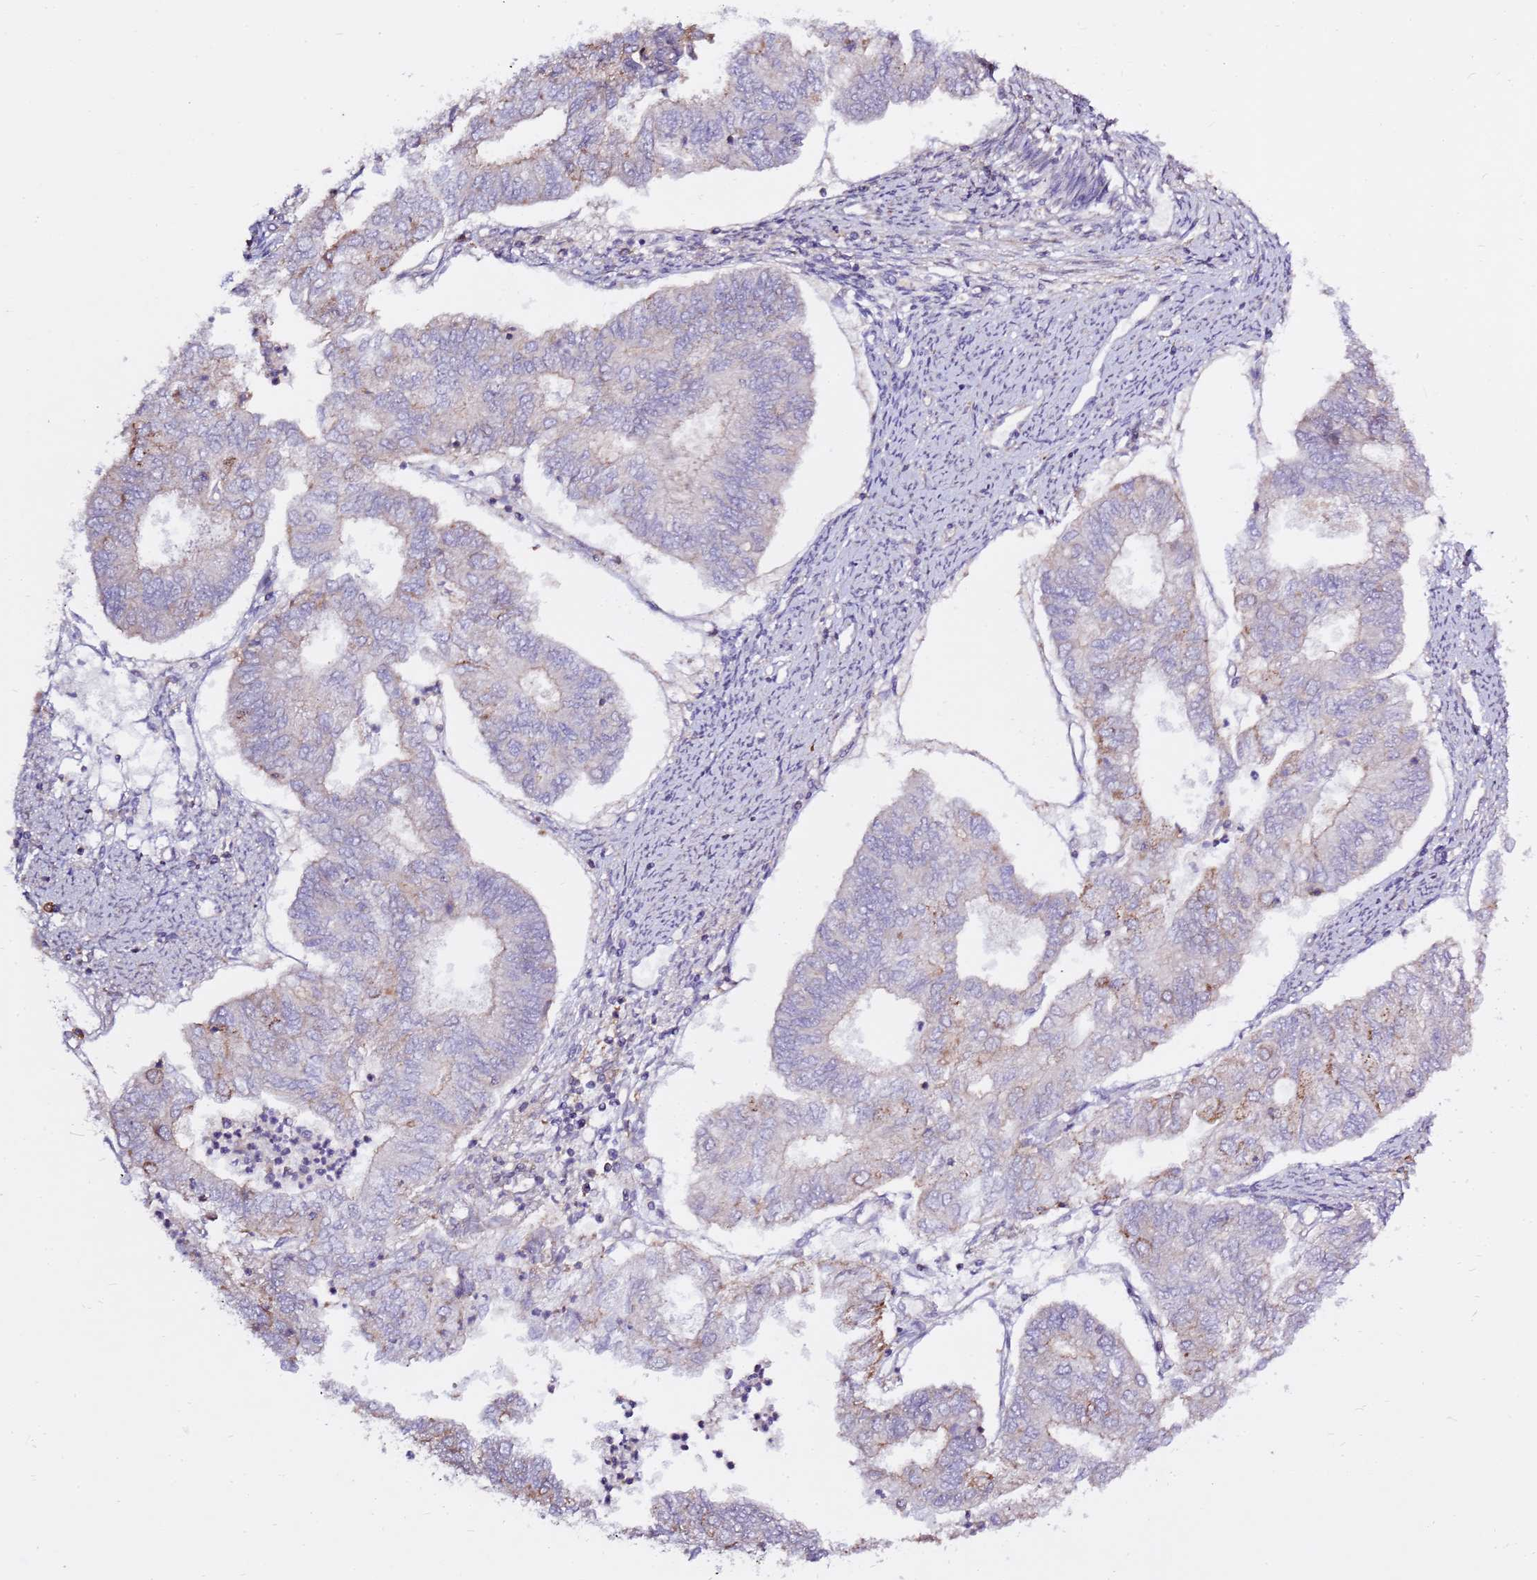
{"staining": {"intensity": "negative", "quantity": "none", "location": "none"}, "tissue": "endometrial cancer", "cell_type": "Tumor cells", "image_type": "cancer", "snomed": [{"axis": "morphology", "description": "Adenocarcinoma, NOS"}, {"axis": "topography", "description": "Endometrium"}], "caption": "An immunohistochemistry (IHC) image of adenocarcinoma (endometrial) is shown. There is no staining in tumor cells of adenocarcinoma (endometrial).", "gene": "EVA1B", "patient": {"sex": "female", "age": 68}}